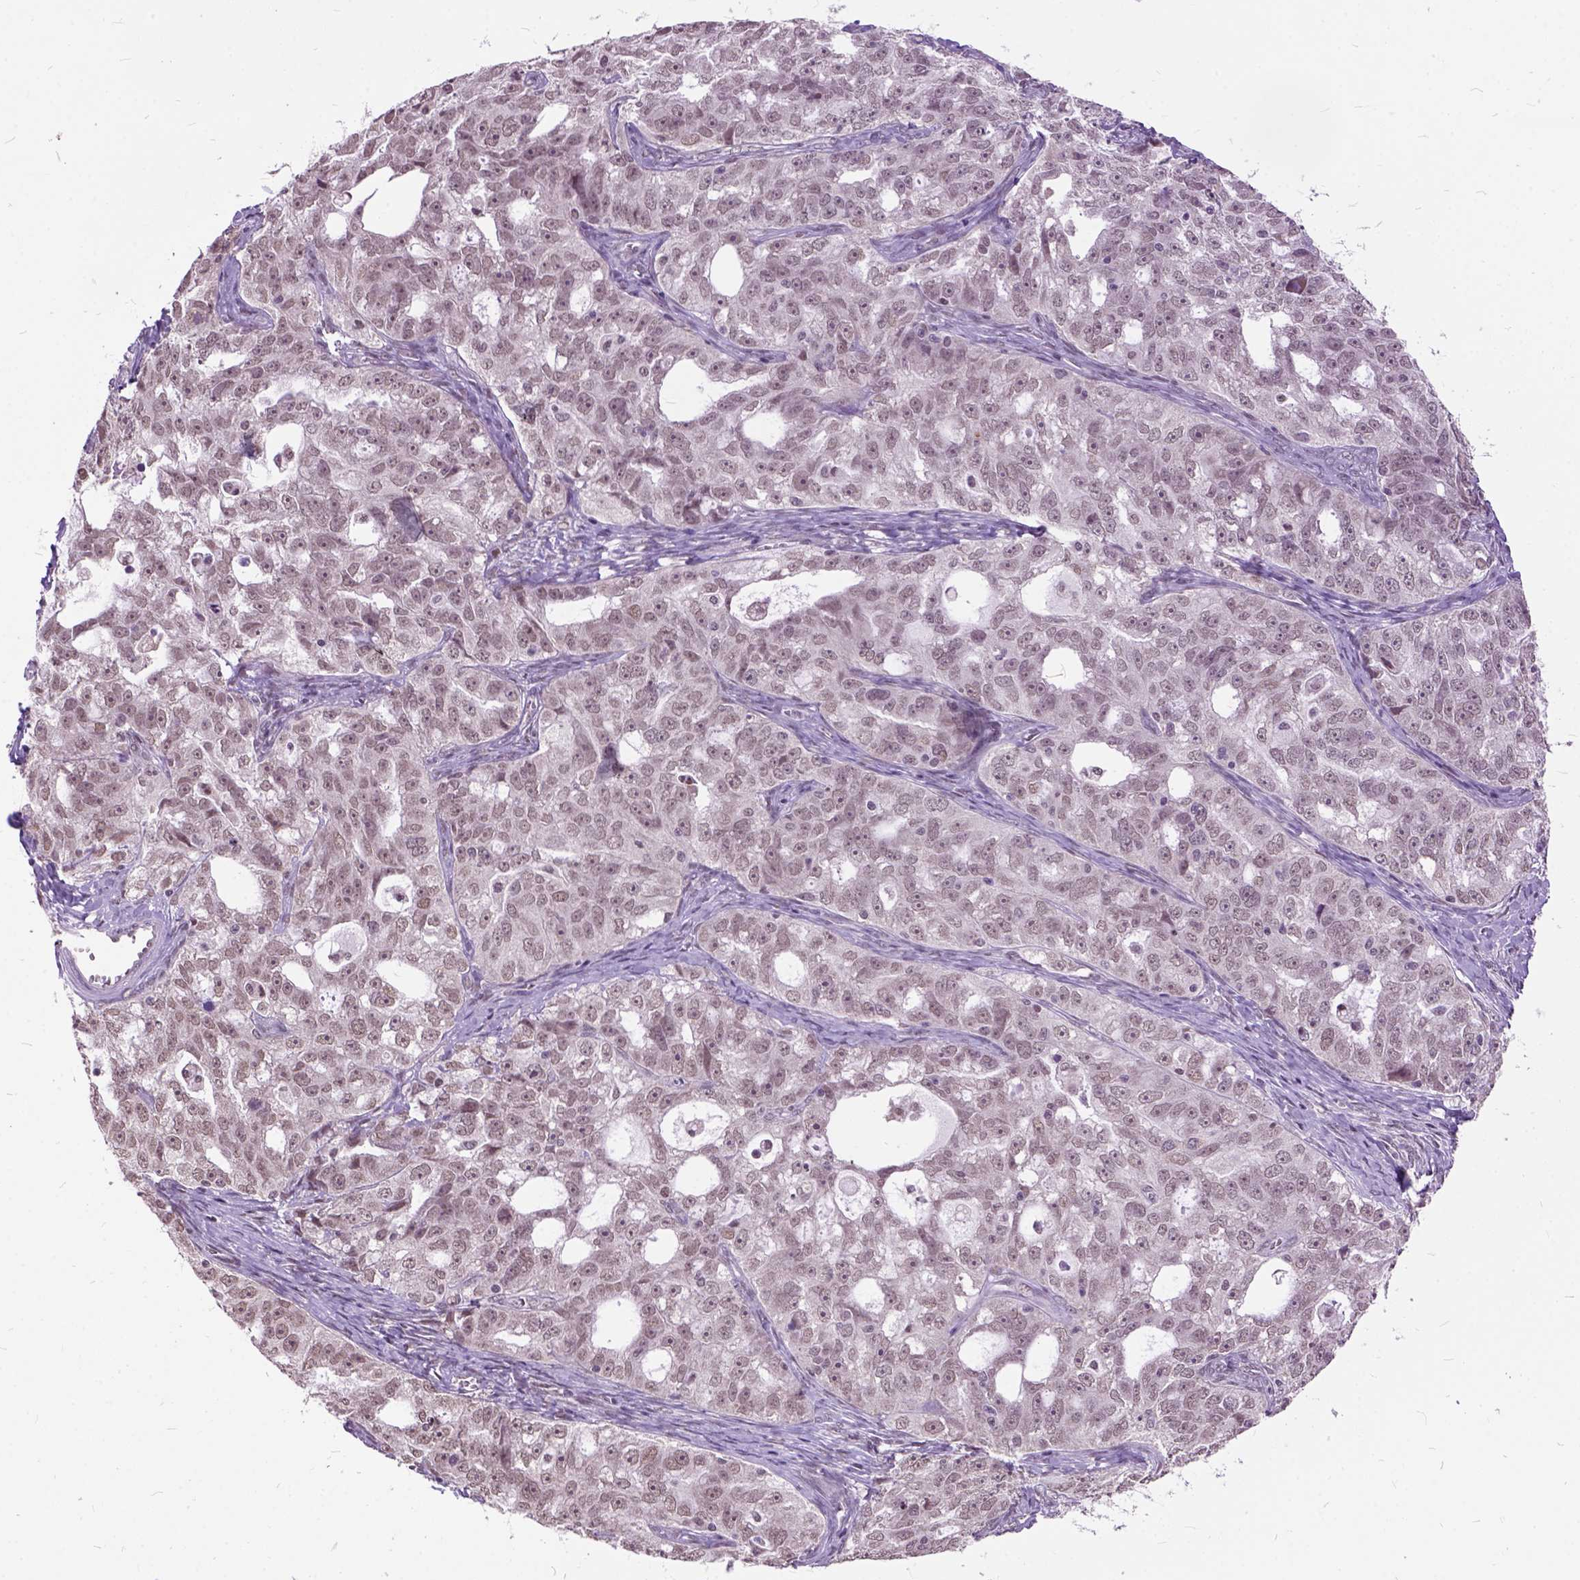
{"staining": {"intensity": "weak", "quantity": ">75%", "location": "cytoplasmic/membranous"}, "tissue": "ovarian cancer", "cell_type": "Tumor cells", "image_type": "cancer", "snomed": [{"axis": "morphology", "description": "Cystadenocarcinoma, serous, NOS"}, {"axis": "topography", "description": "Ovary"}], "caption": "Weak cytoplasmic/membranous protein staining is seen in approximately >75% of tumor cells in serous cystadenocarcinoma (ovarian). (Brightfield microscopy of DAB IHC at high magnification).", "gene": "ORC5", "patient": {"sex": "female", "age": 51}}